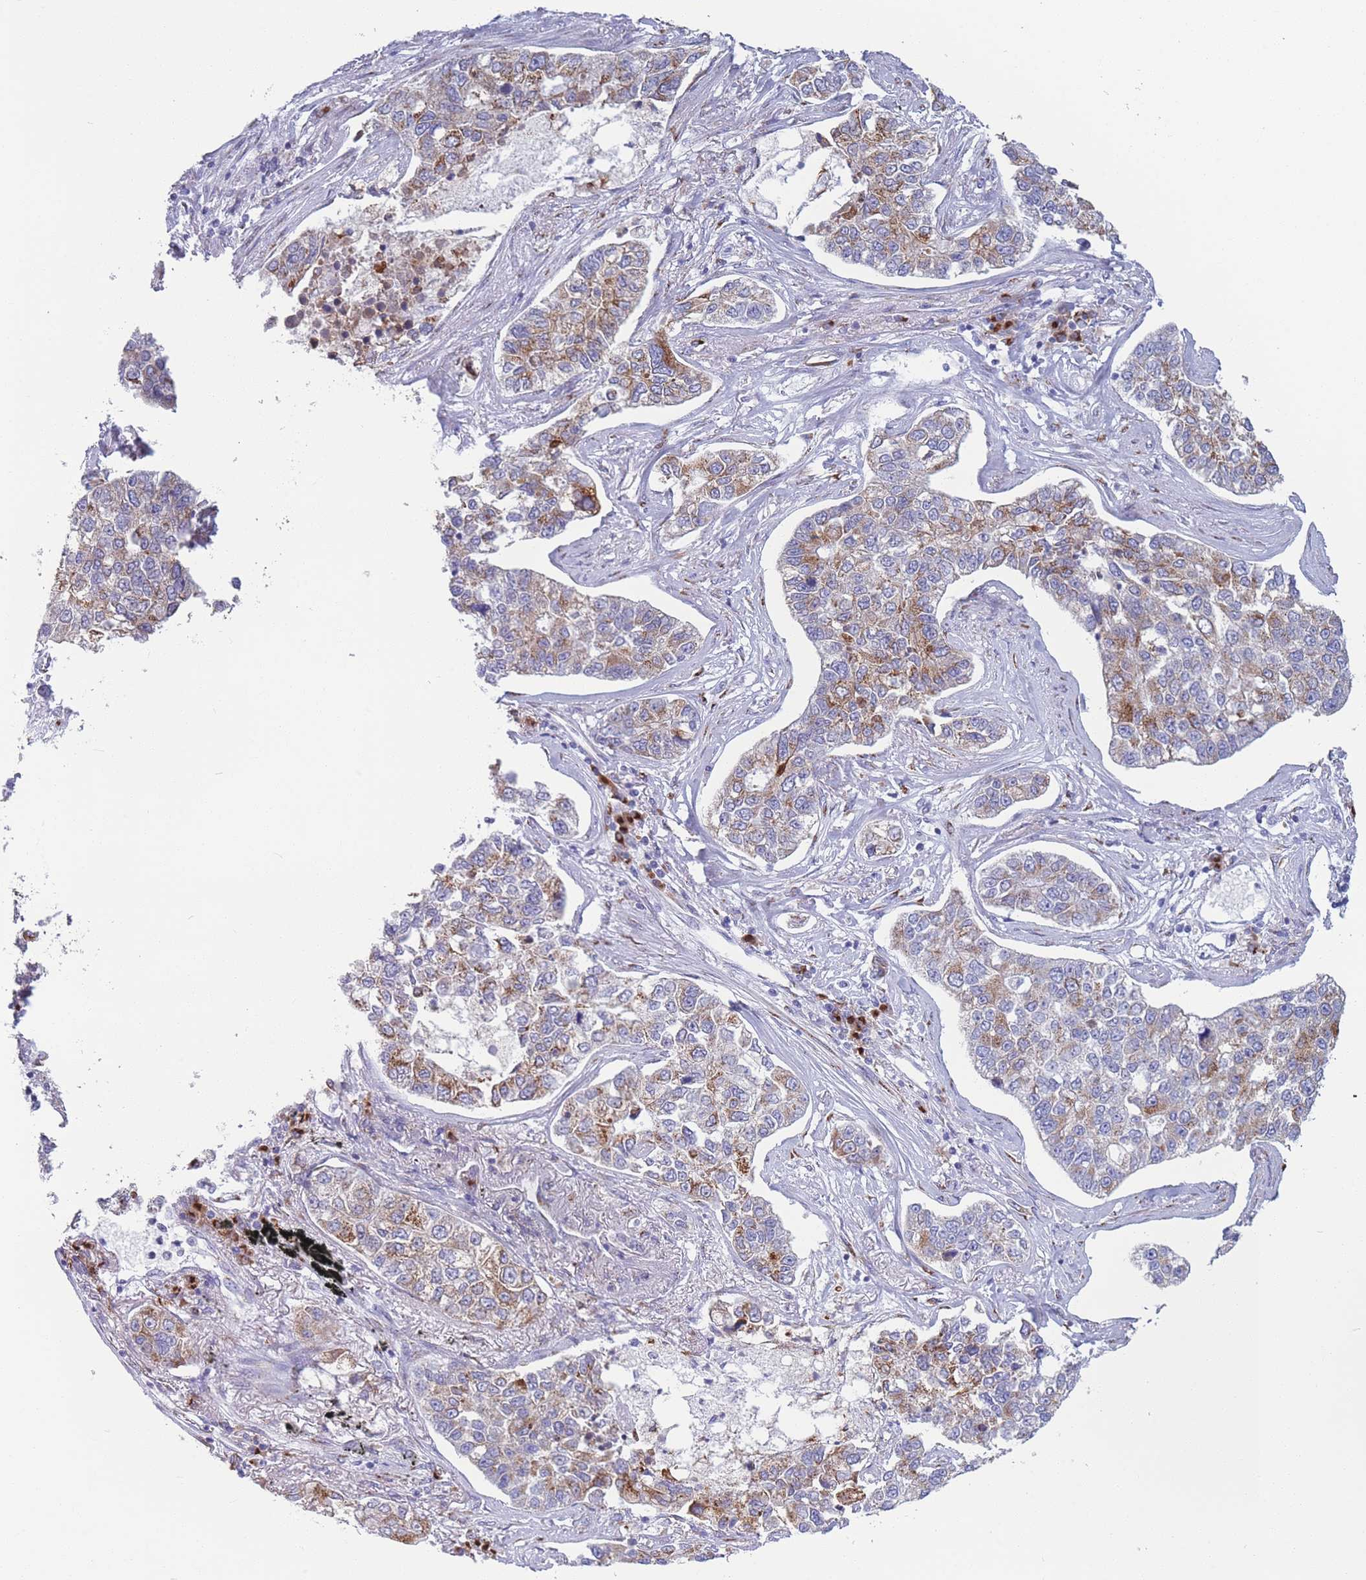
{"staining": {"intensity": "moderate", "quantity": "25%-75%", "location": "cytoplasmic/membranous"}, "tissue": "lung cancer", "cell_type": "Tumor cells", "image_type": "cancer", "snomed": [{"axis": "morphology", "description": "Adenocarcinoma, NOS"}, {"axis": "topography", "description": "Lung"}], "caption": "Human lung adenocarcinoma stained for a protein (brown) shows moderate cytoplasmic/membranous positive expression in approximately 25%-75% of tumor cells.", "gene": "MRPL30", "patient": {"sex": "male", "age": 49}}